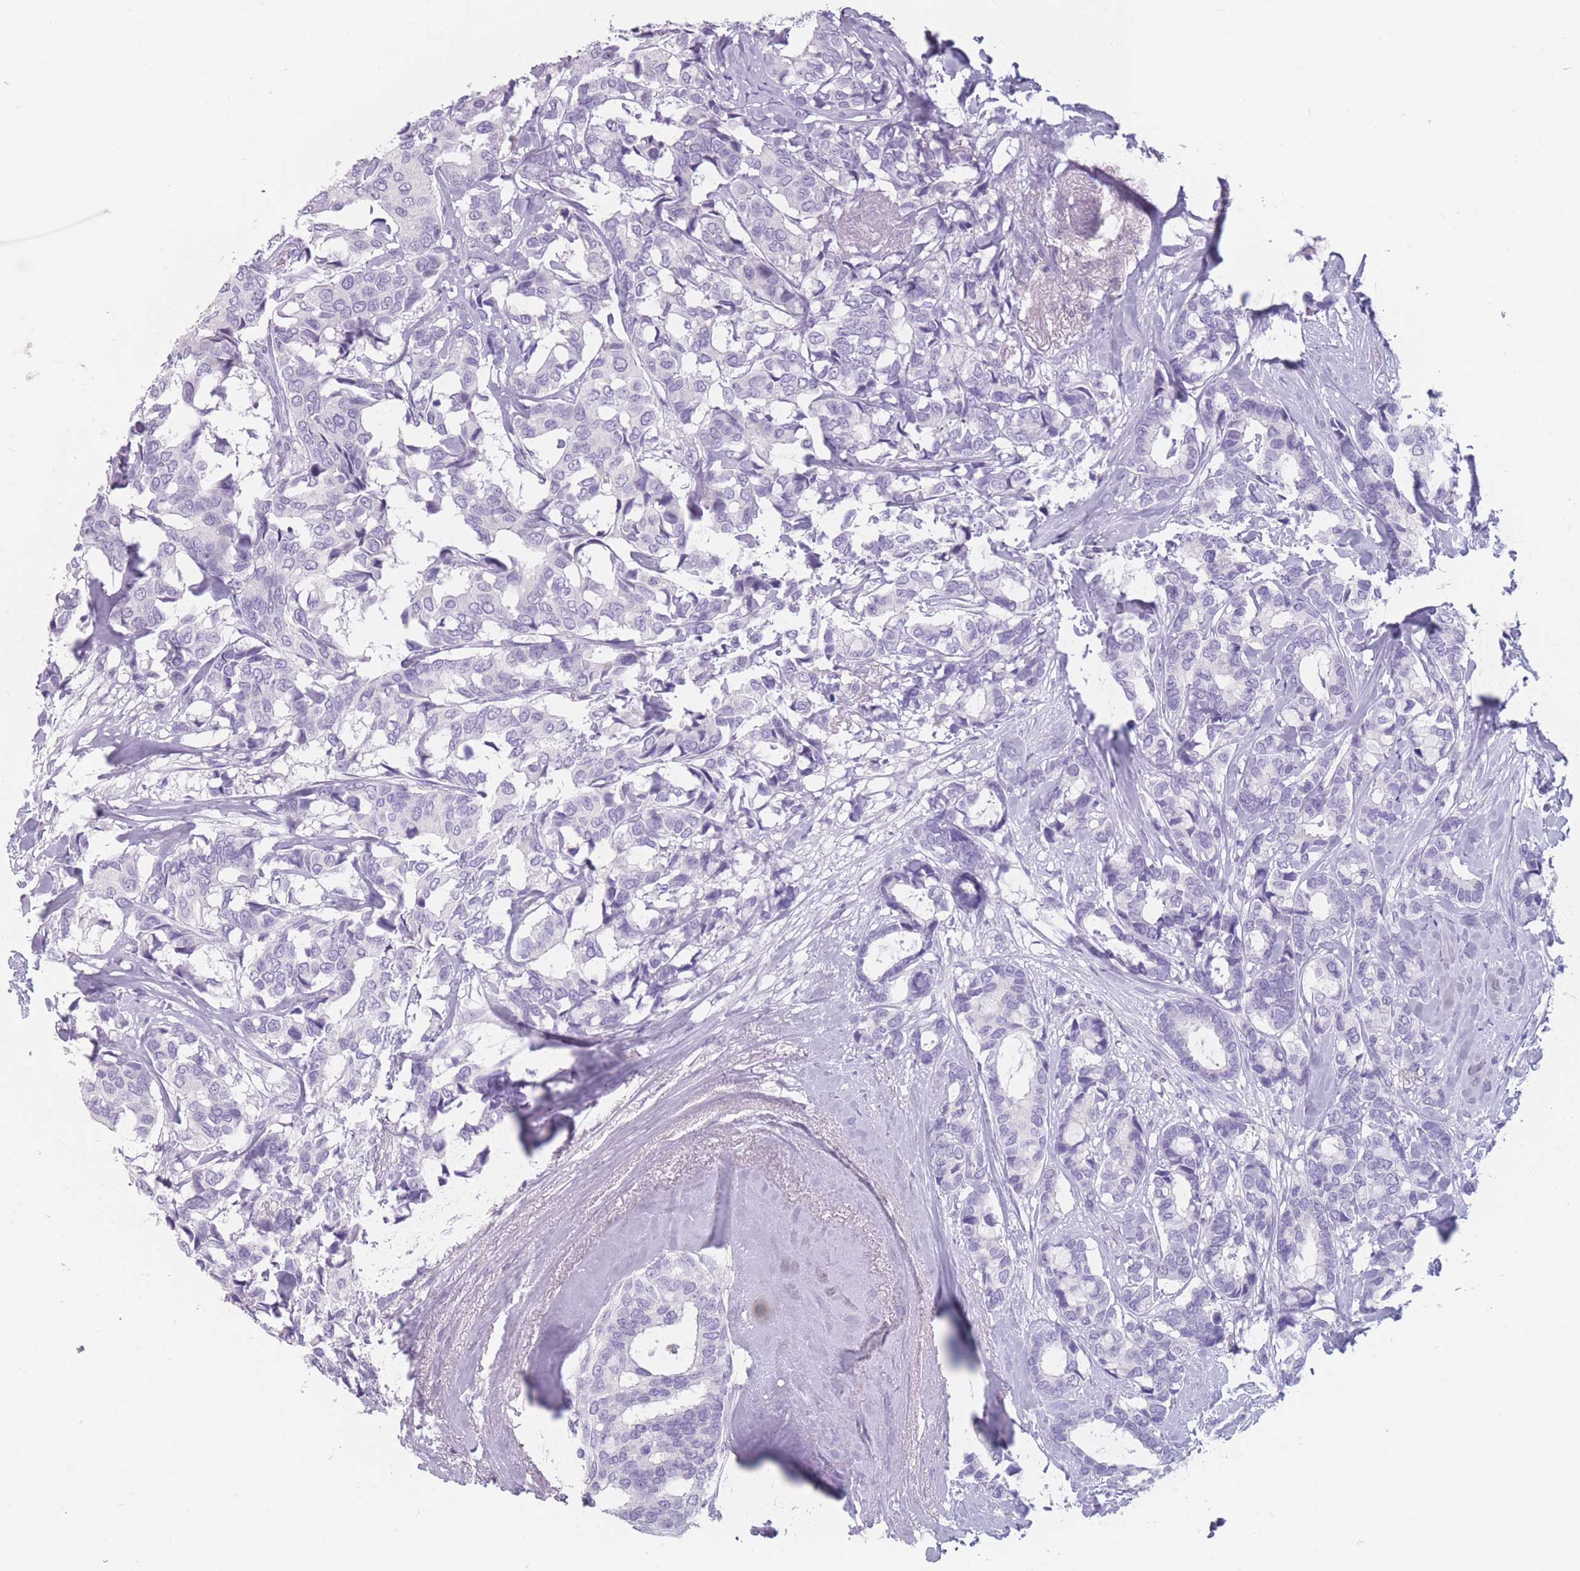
{"staining": {"intensity": "negative", "quantity": "none", "location": "none"}, "tissue": "breast cancer", "cell_type": "Tumor cells", "image_type": "cancer", "snomed": [{"axis": "morphology", "description": "Duct carcinoma"}, {"axis": "topography", "description": "Breast"}], "caption": "Breast cancer (infiltrating ductal carcinoma) was stained to show a protein in brown. There is no significant positivity in tumor cells.", "gene": "CCNO", "patient": {"sex": "female", "age": 87}}